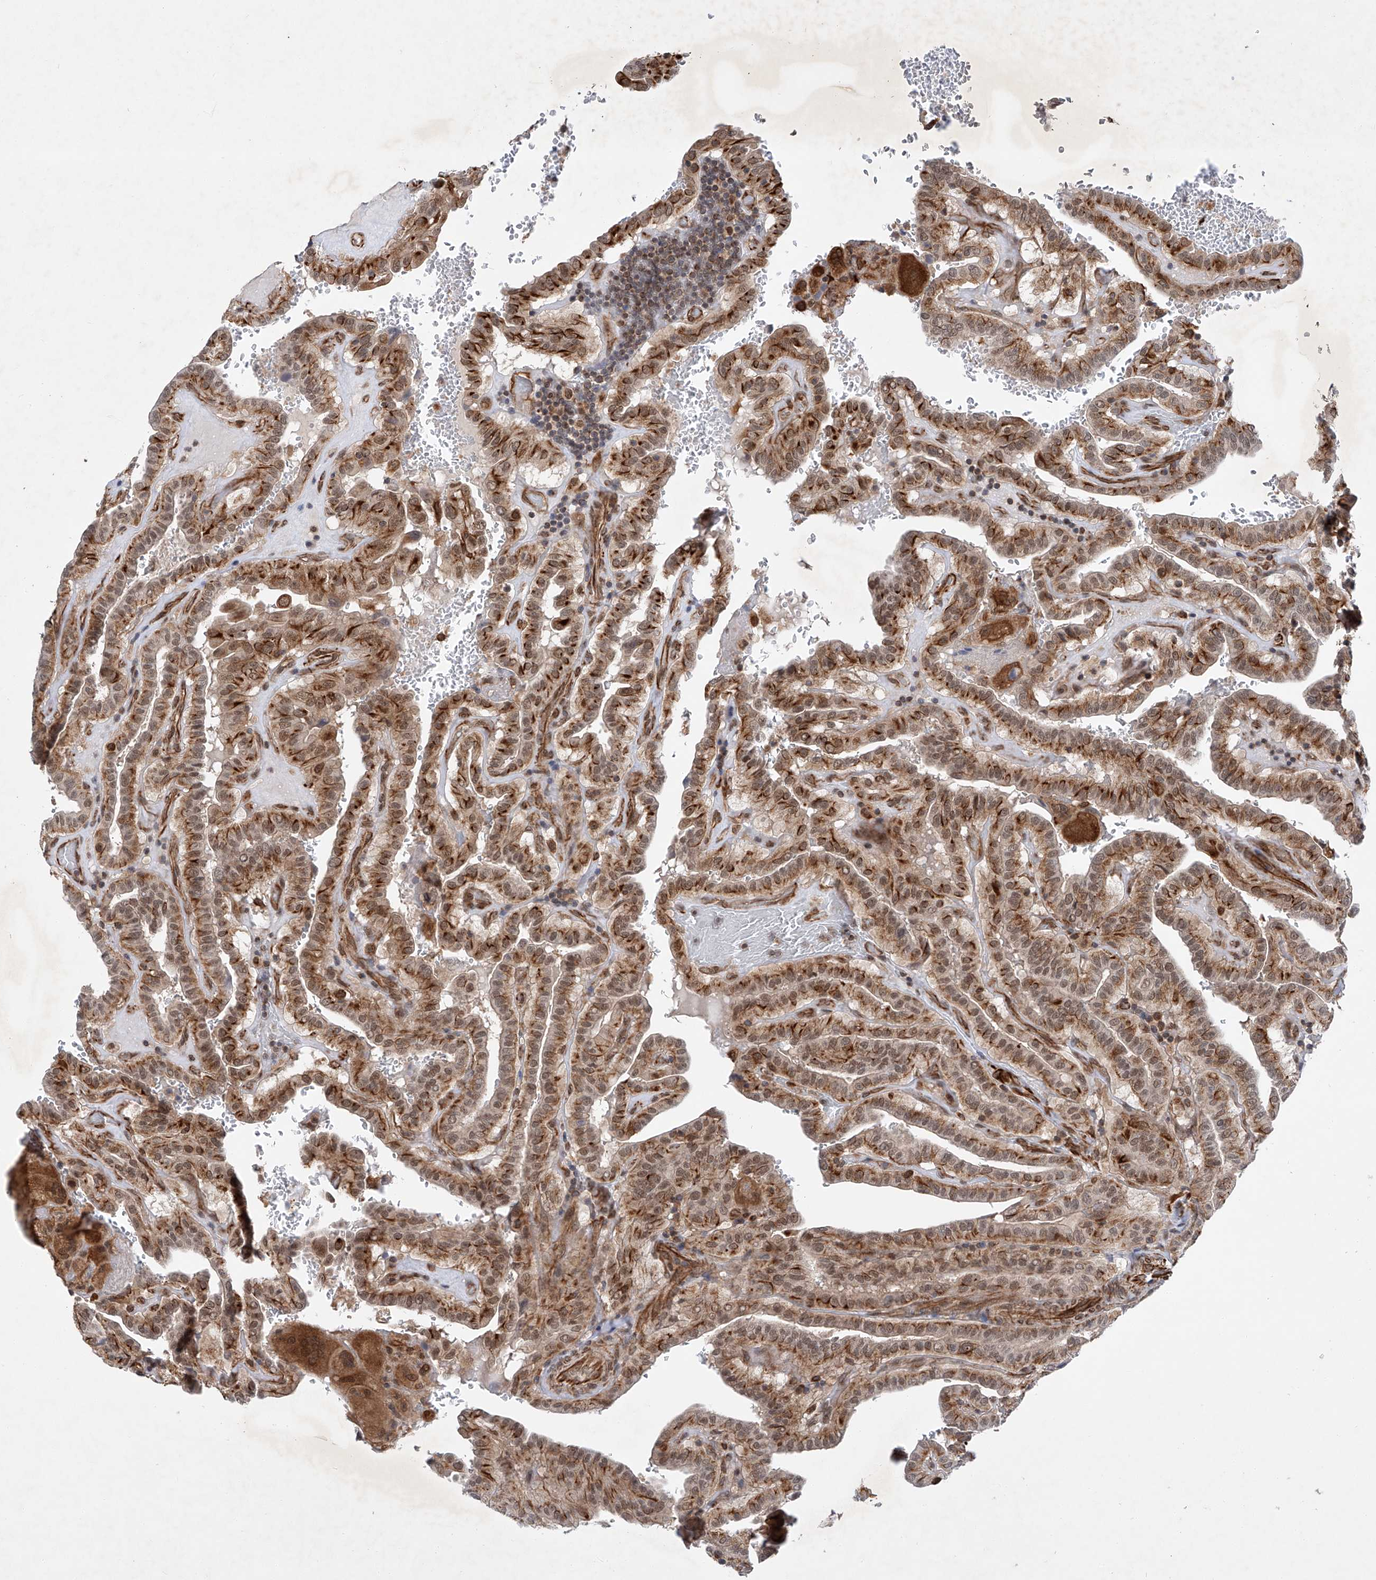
{"staining": {"intensity": "moderate", "quantity": ">75%", "location": "cytoplasmic/membranous,nuclear"}, "tissue": "thyroid cancer", "cell_type": "Tumor cells", "image_type": "cancer", "snomed": [{"axis": "morphology", "description": "Papillary adenocarcinoma, NOS"}, {"axis": "topography", "description": "Thyroid gland"}], "caption": "This image shows immunohistochemistry staining of human thyroid cancer (papillary adenocarcinoma), with medium moderate cytoplasmic/membranous and nuclear positivity in approximately >75% of tumor cells.", "gene": "AMD1", "patient": {"sex": "male", "age": 77}}